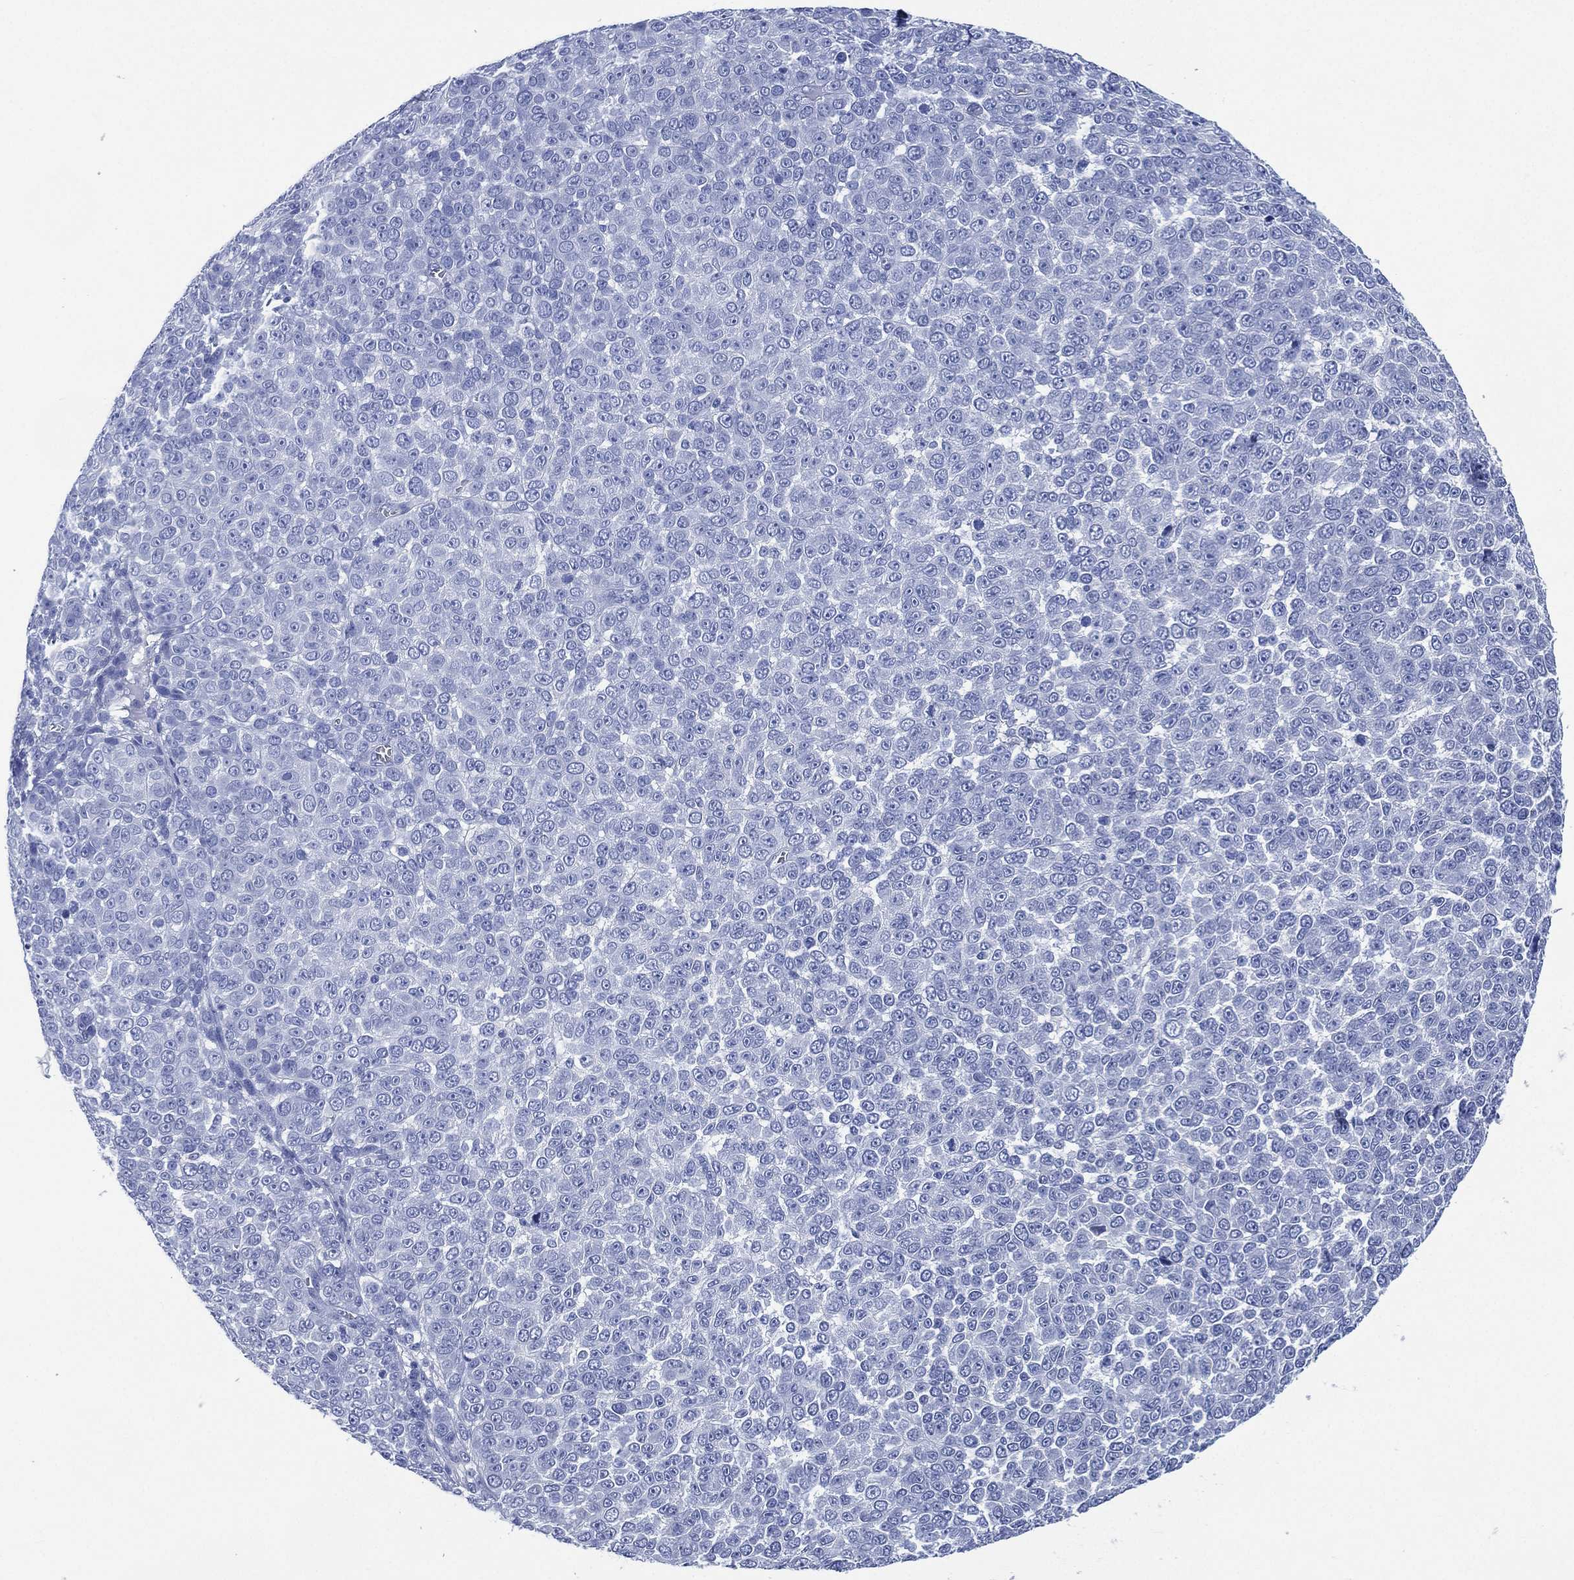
{"staining": {"intensity": "negative", "quantity": "none", "location": "none"}, "tissue": "melanoma", "cell_type": "Tumor cells", "image_type": "cancer", "snomed": [{"axis": "morphology", "description": "Malignant melanoma, NOS"}, {"axis": "topography", "description": "Skin"}], "caption": "This is an immunohistochemistry (IHC) micrograph of melanoma. There is no expression in tumor cells.", "gene": "SIGLECL1", "patient": {"sex": "female", "age": 95}}